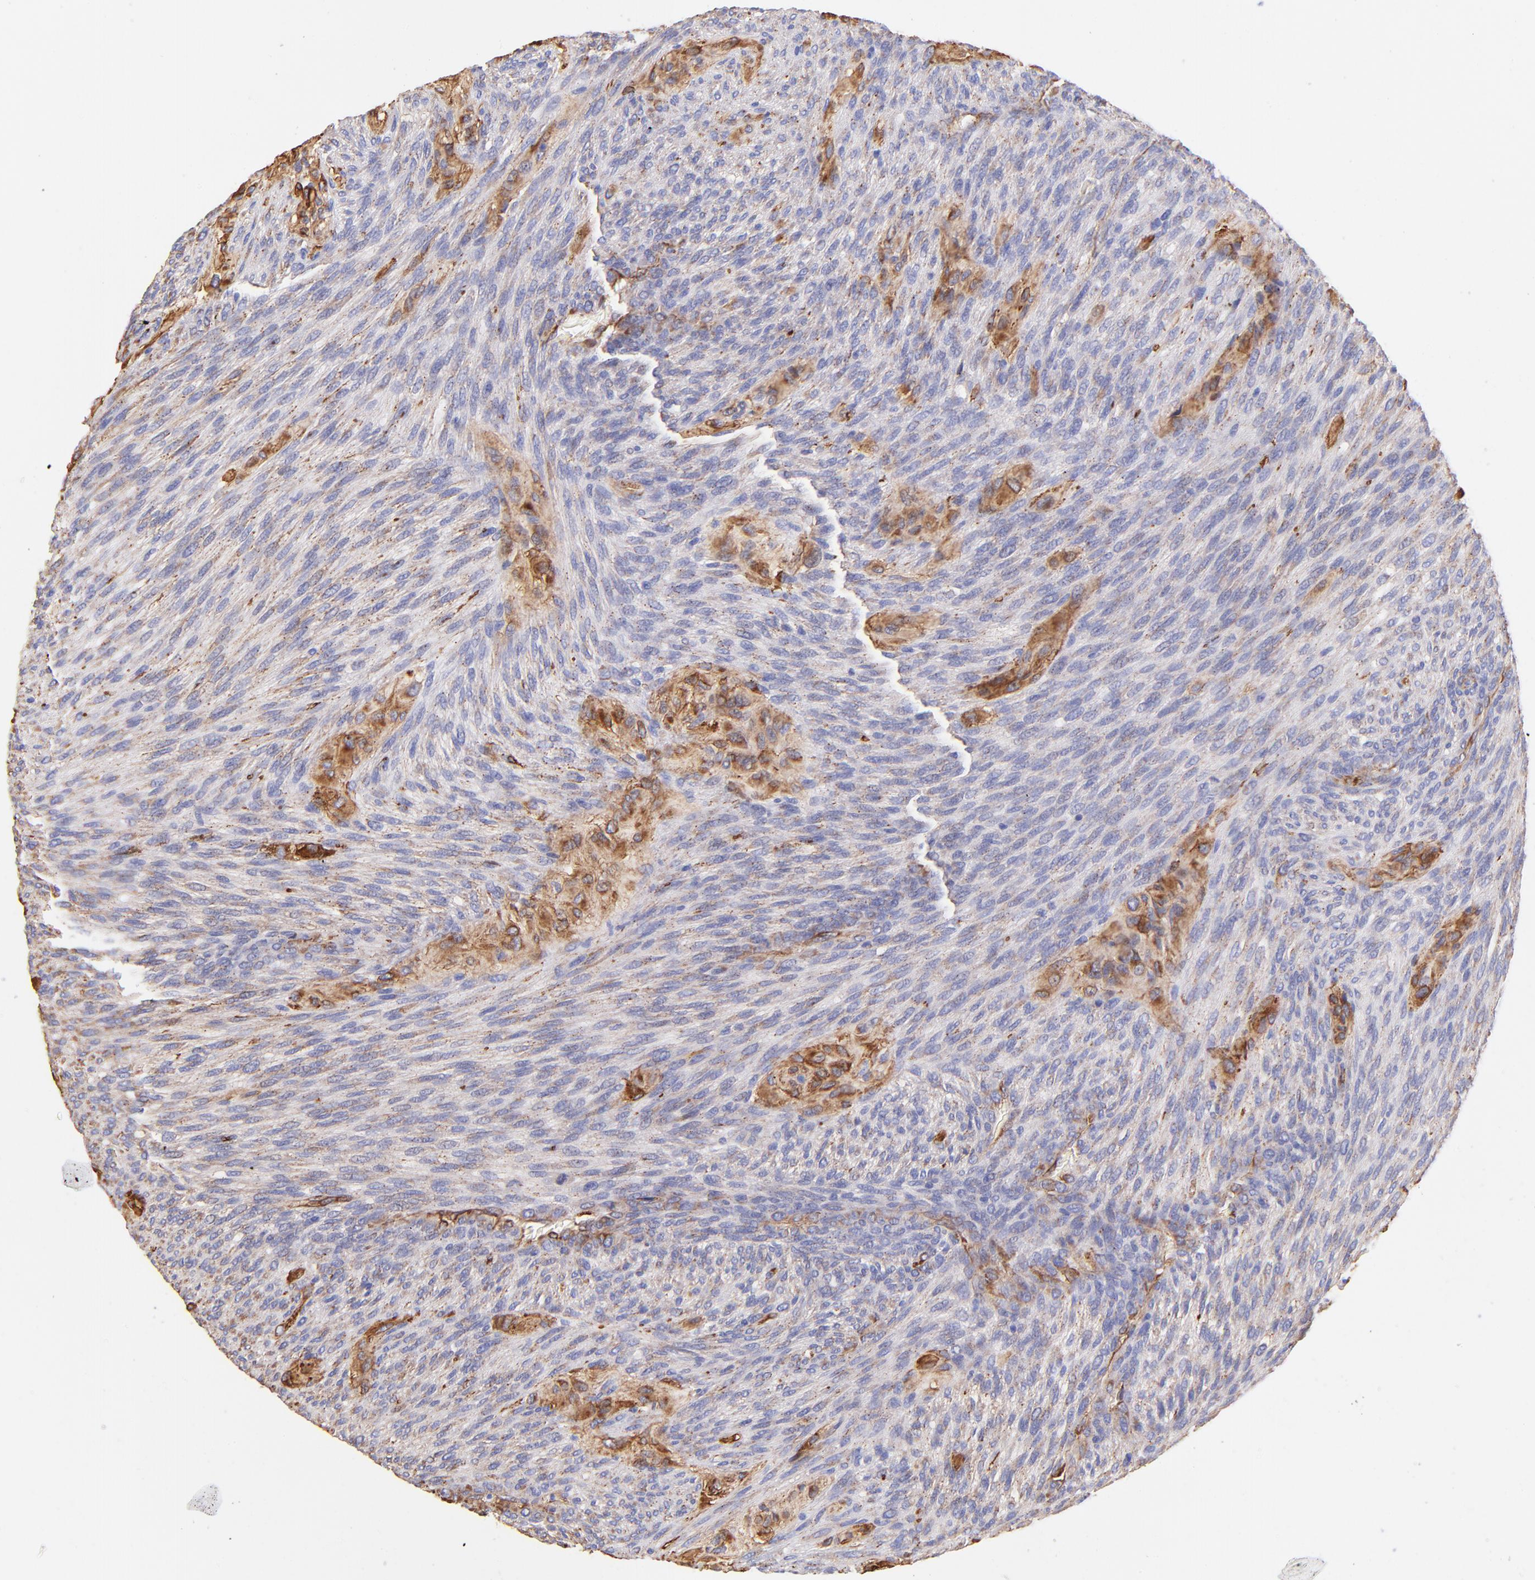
{"staining": {"intensity": "moderate", "quantity": "<25%", "location": "cytoplasmic/membranous"}, "tissue": "glioma", "cell_type": "Tumor cells", "image_type": "cancer", "snomed": [{"axis": "morphology", "description": "Glioma, malignant, High grade"}, {"axis": "topography", "description": "Cerebral cortex"}], "caption": "Brown immunohistochemical staining in human malignant glioma (high-grade) demonstrates moderate cytoplasmic/membranous expression in approximately <25% of tumor cells. The staining is performed using DAB (3,3'-diaminobenzidine) brown chromogen to label protein expression. The nuclei are counter-stained blue using hematoxylin.", "gene": "SPARC", "patient": {"sex": "female", "age": 55}}